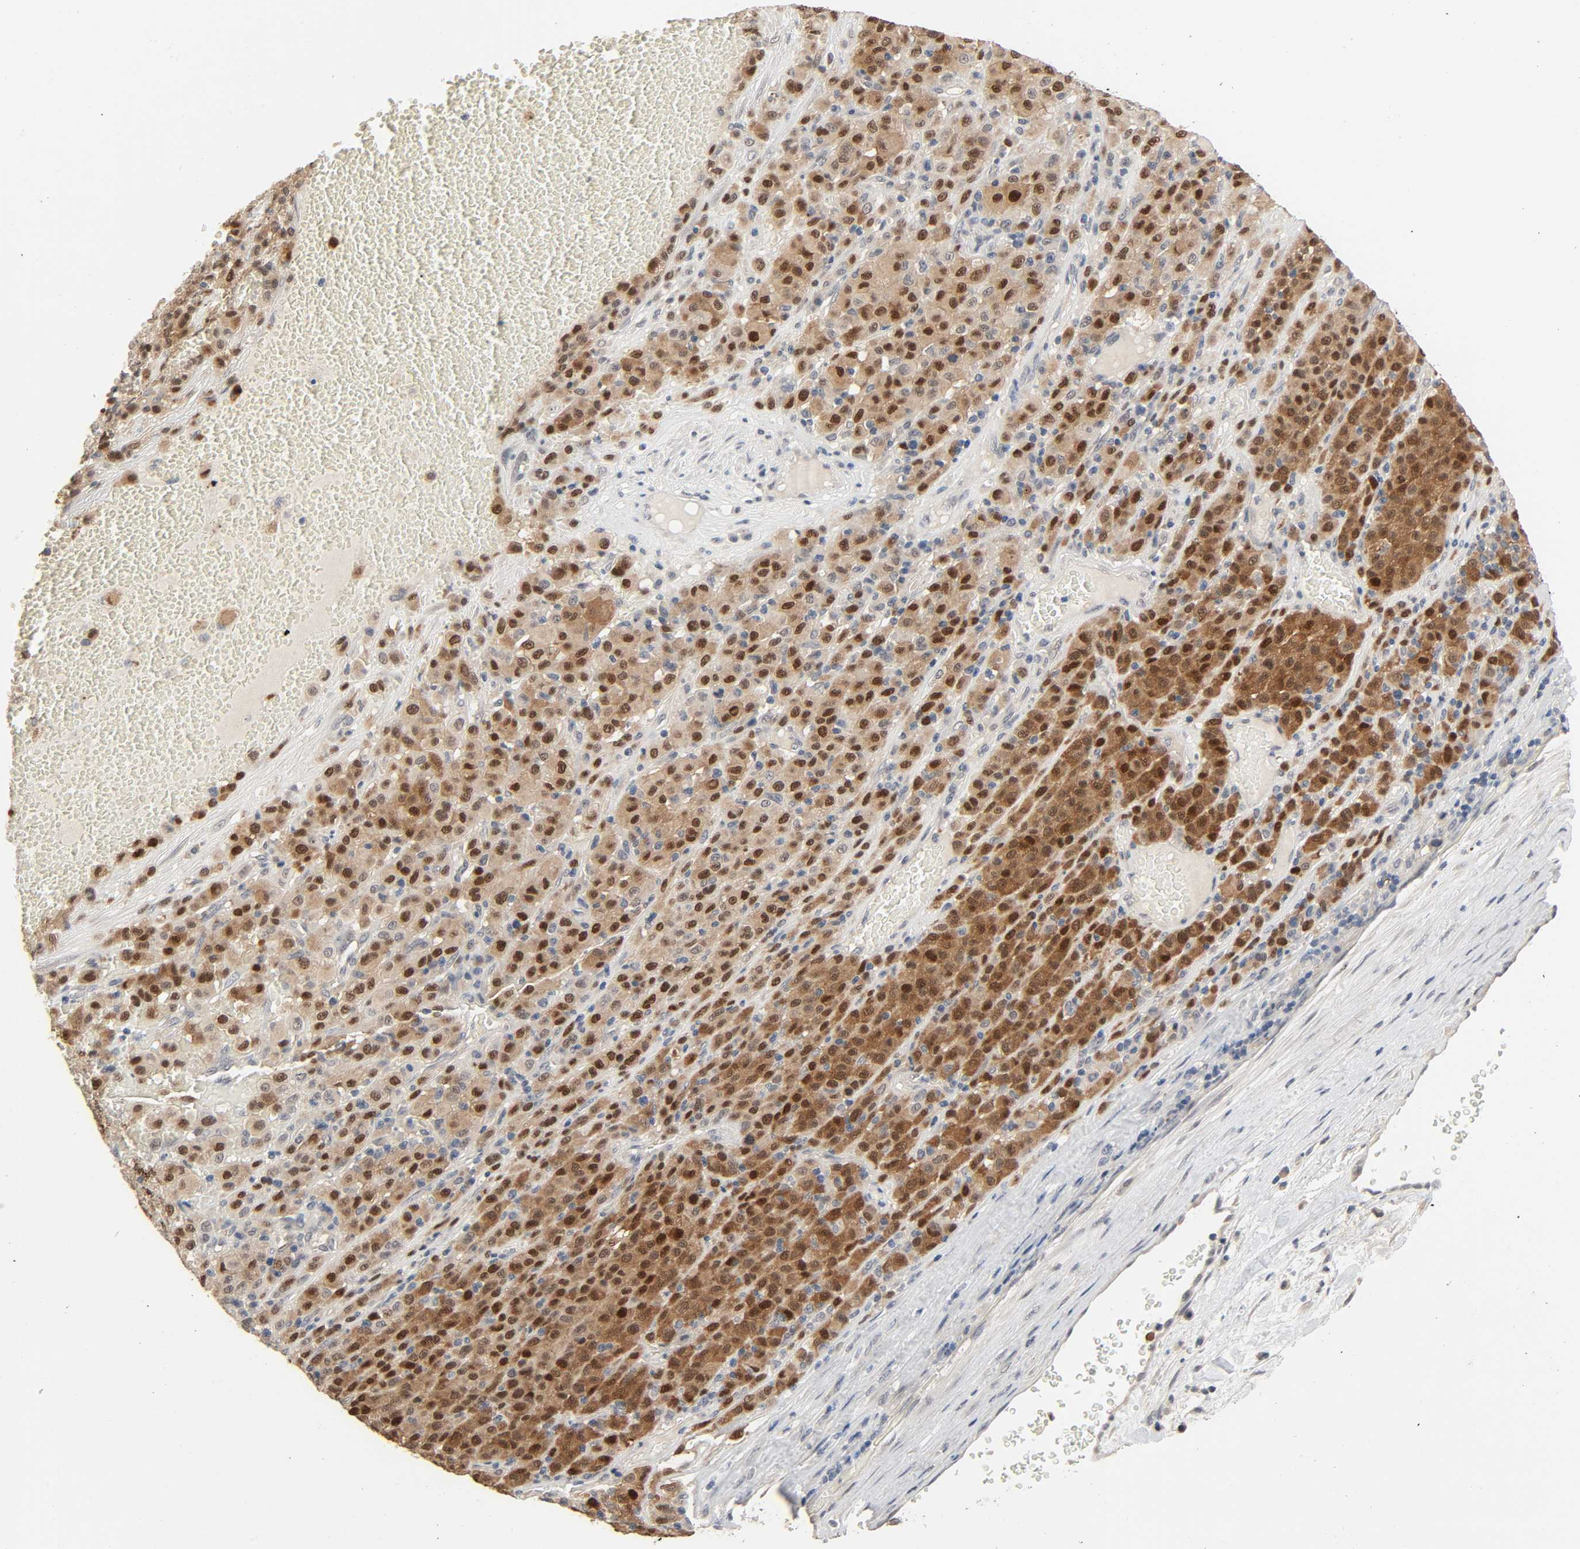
{"staining": {"intensity": "strong", "quantity": ">75%", "location": "cytoplasmic/membranous,nuclear"}, "tissue": "melanoma", "cell_type": "Tumor cells", "image_type": "cancer", "snomed": [{"axis": "morphology", "description": "Malignant melanoma, Metastatic site"}, {"axis": "topography", "description": "Pancreas"}], "caption": "Immunohistochemical staining of human malignant melanoma (metastatic site) displays strong cytoplasmic/membranous and nuclear protein staining in approximately >75% of tumor cells. The protein is shown in brown color, while the nuclei are stained blue.", "gene": "MAGEA8", "patient": {"sex": "female", "age": 30}}